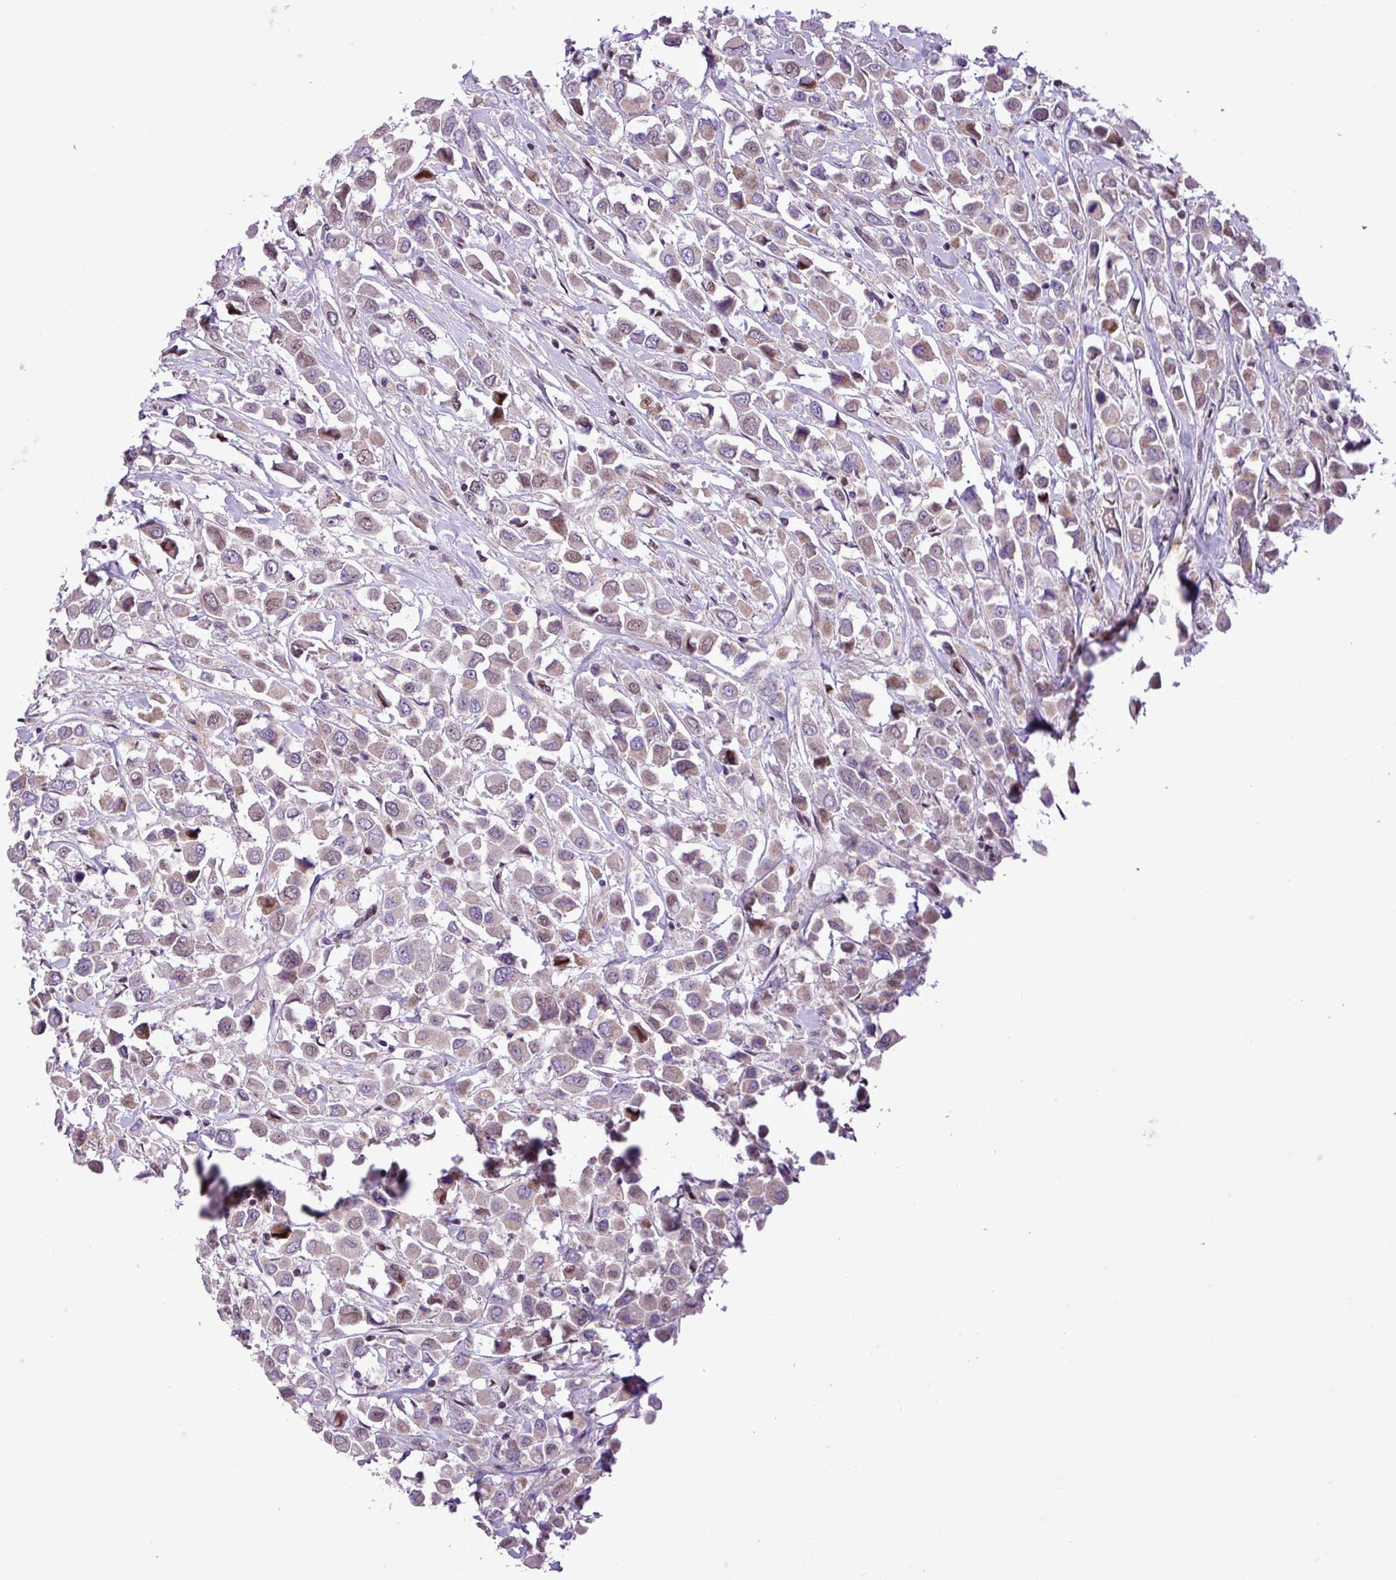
{"staining": {"intensity": "weak", "quantity": "25%-75%", "location": "cytoplasmic/membranous,nuclear"}, "tissue": "breast cancer", "cell_type": "Tumor cells", "image_type": "cancer", "snomed": [{"axis": "morphology", "description": "Duct carcinoma"}, {"axis": "topography", "description": "Breast"}], "caption": "Protein staining of breast cancer tissue displays weak cytoplasmic/membranous and nuclear positivity in about 25%-75% of tumor cells. Nuclei are stained in blue.", "gene": "ZNF354A", "patient": {"sex": "female", "age": 61}}